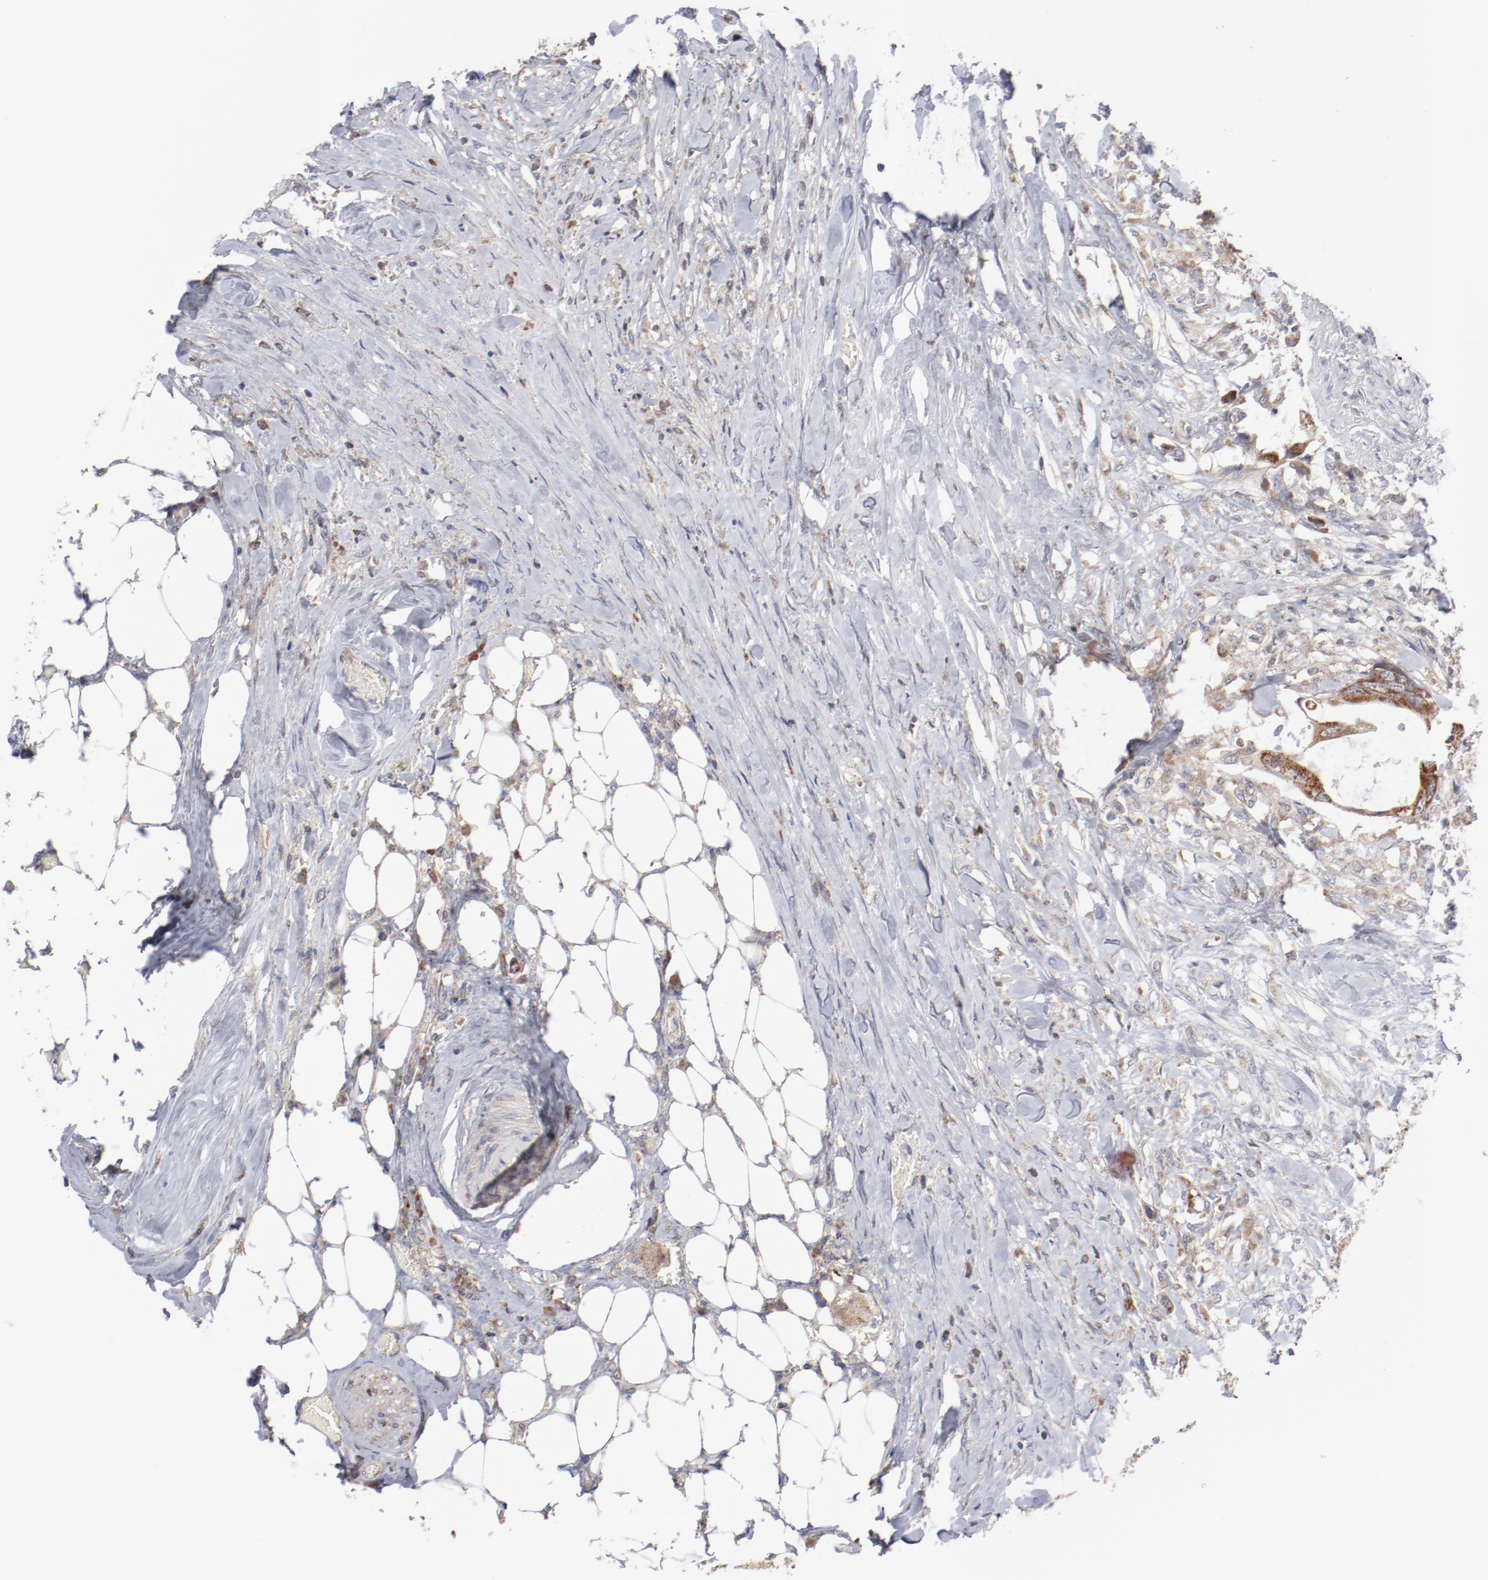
{"staining": {"intensity": "moderate", "quantity": ">75%", "location": "cytoplasmic/membranous"}, "tissue": "colorectal cancer", "cell_type": "Tumor cells", "image_type": "cancer", "snomed": [{"axis": "morphology", "description": "Normal tissue, NOS"}, {"axis": "morphology", "description": "Adenocarcinoma, NOS"}, {"axis": "topography", "description": "Rectum"}, {"axis": "topography", "description": "Peripheral nerve tissue"}], "caption": "An IHC image of neoplastic tissue is shown. Protein staining in brown labels moderate cytoplasmic/membranous positivity in colorectal adenocarcinoma within tumor cells.", "gene": "PPFIBP2", "patient": {"sex": "female", "age": 77}}